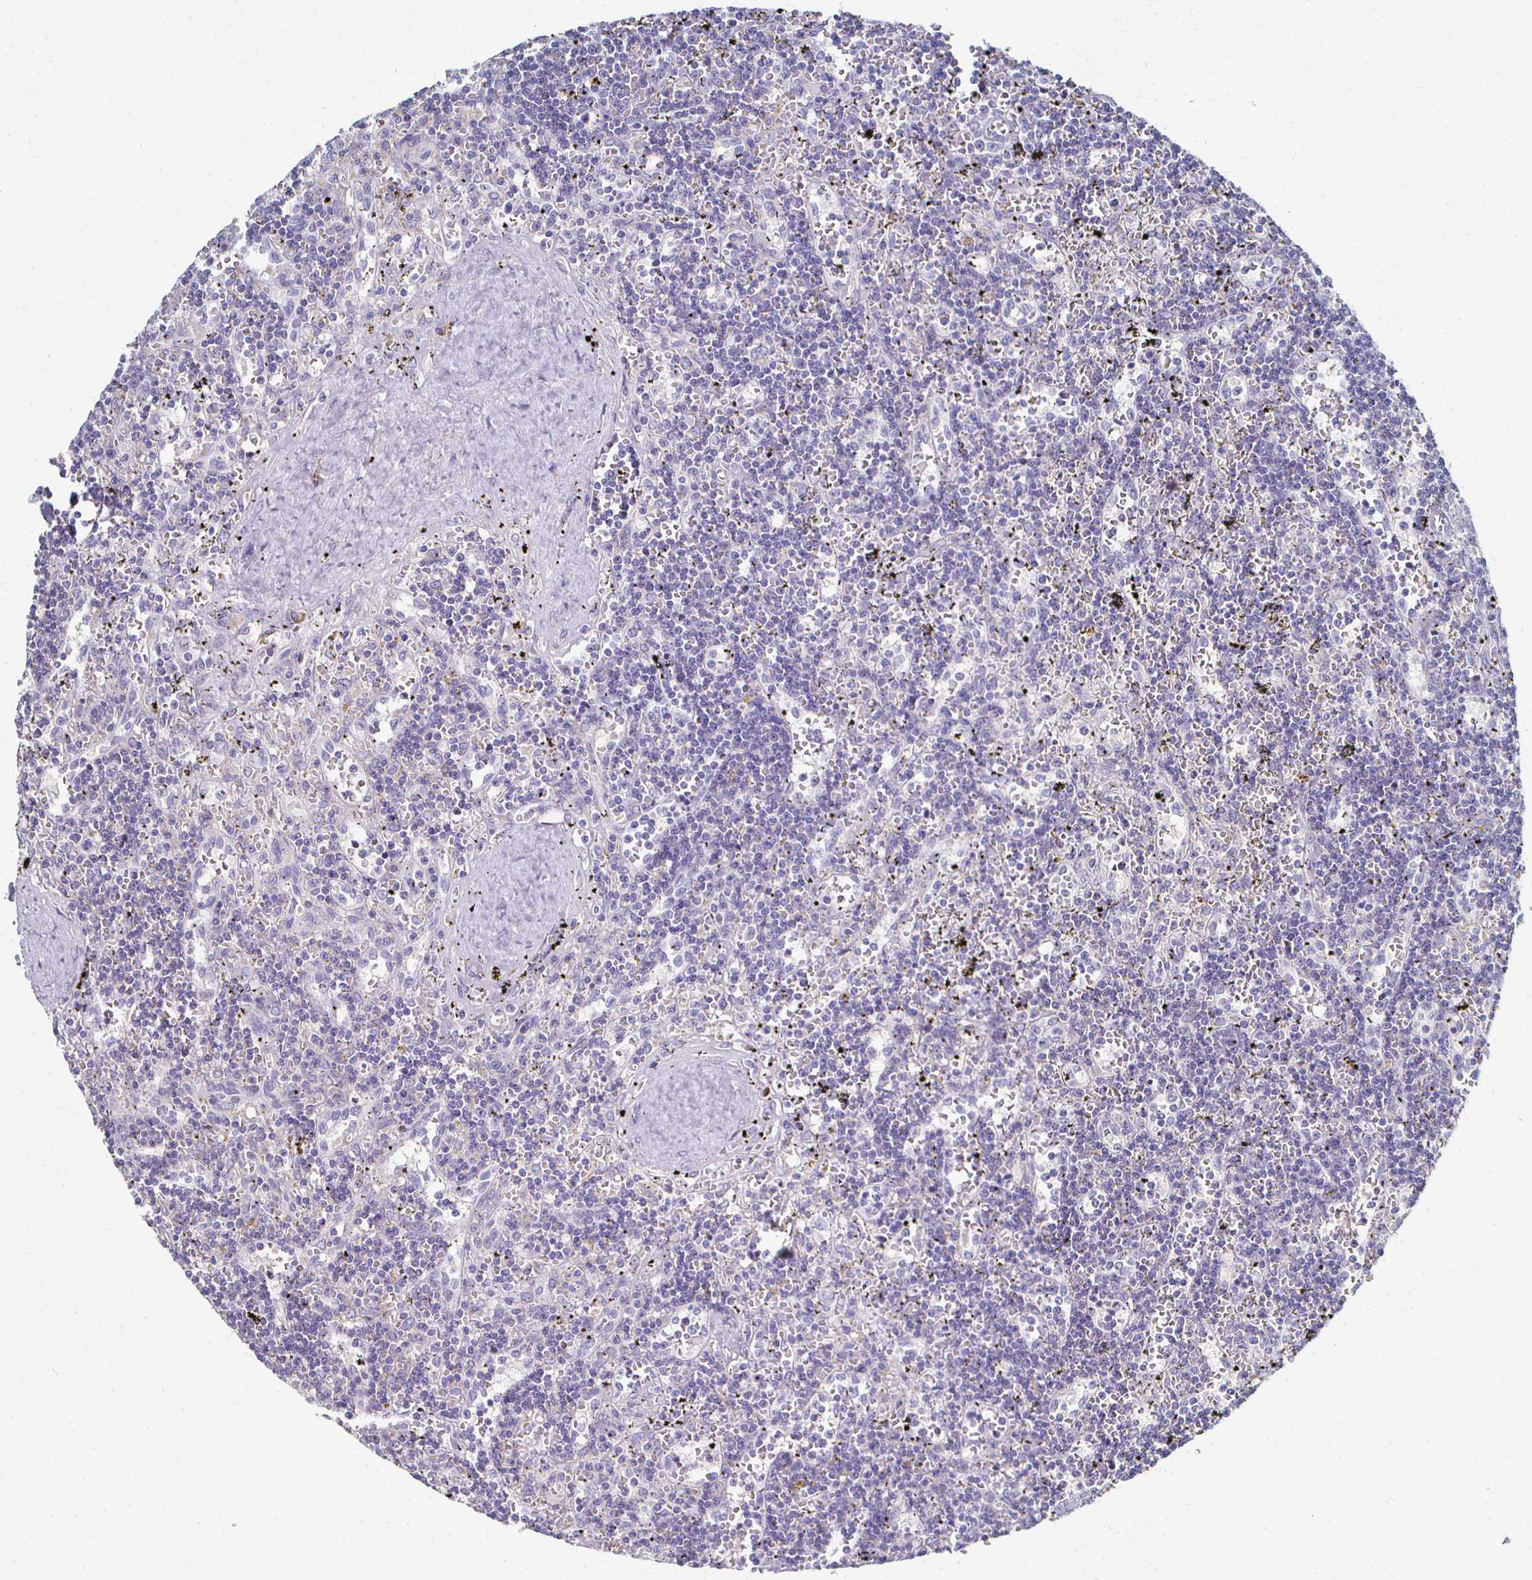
{"staining": {"intensity": "negative", "quantity": "none", "location": "none"}, "tissue": "lymphoma", "cell_type": "Tumor cells", "image_type": "cancer", "snomed": [{"axis": "morphology", "description": "Malignant lymphoma, non-Hodgkin's type, Low grade"}, {"axis": "topography", "description": "Spleen"}], "caption": "High magnification brightfield microscopy of lymphoma stained with DAB (brown) and counterstained with hematoxylin (blue): tumor cells show no significant staining.", "gene": "ATP1A3", "patient": {"sex": "male", "age": 60}}